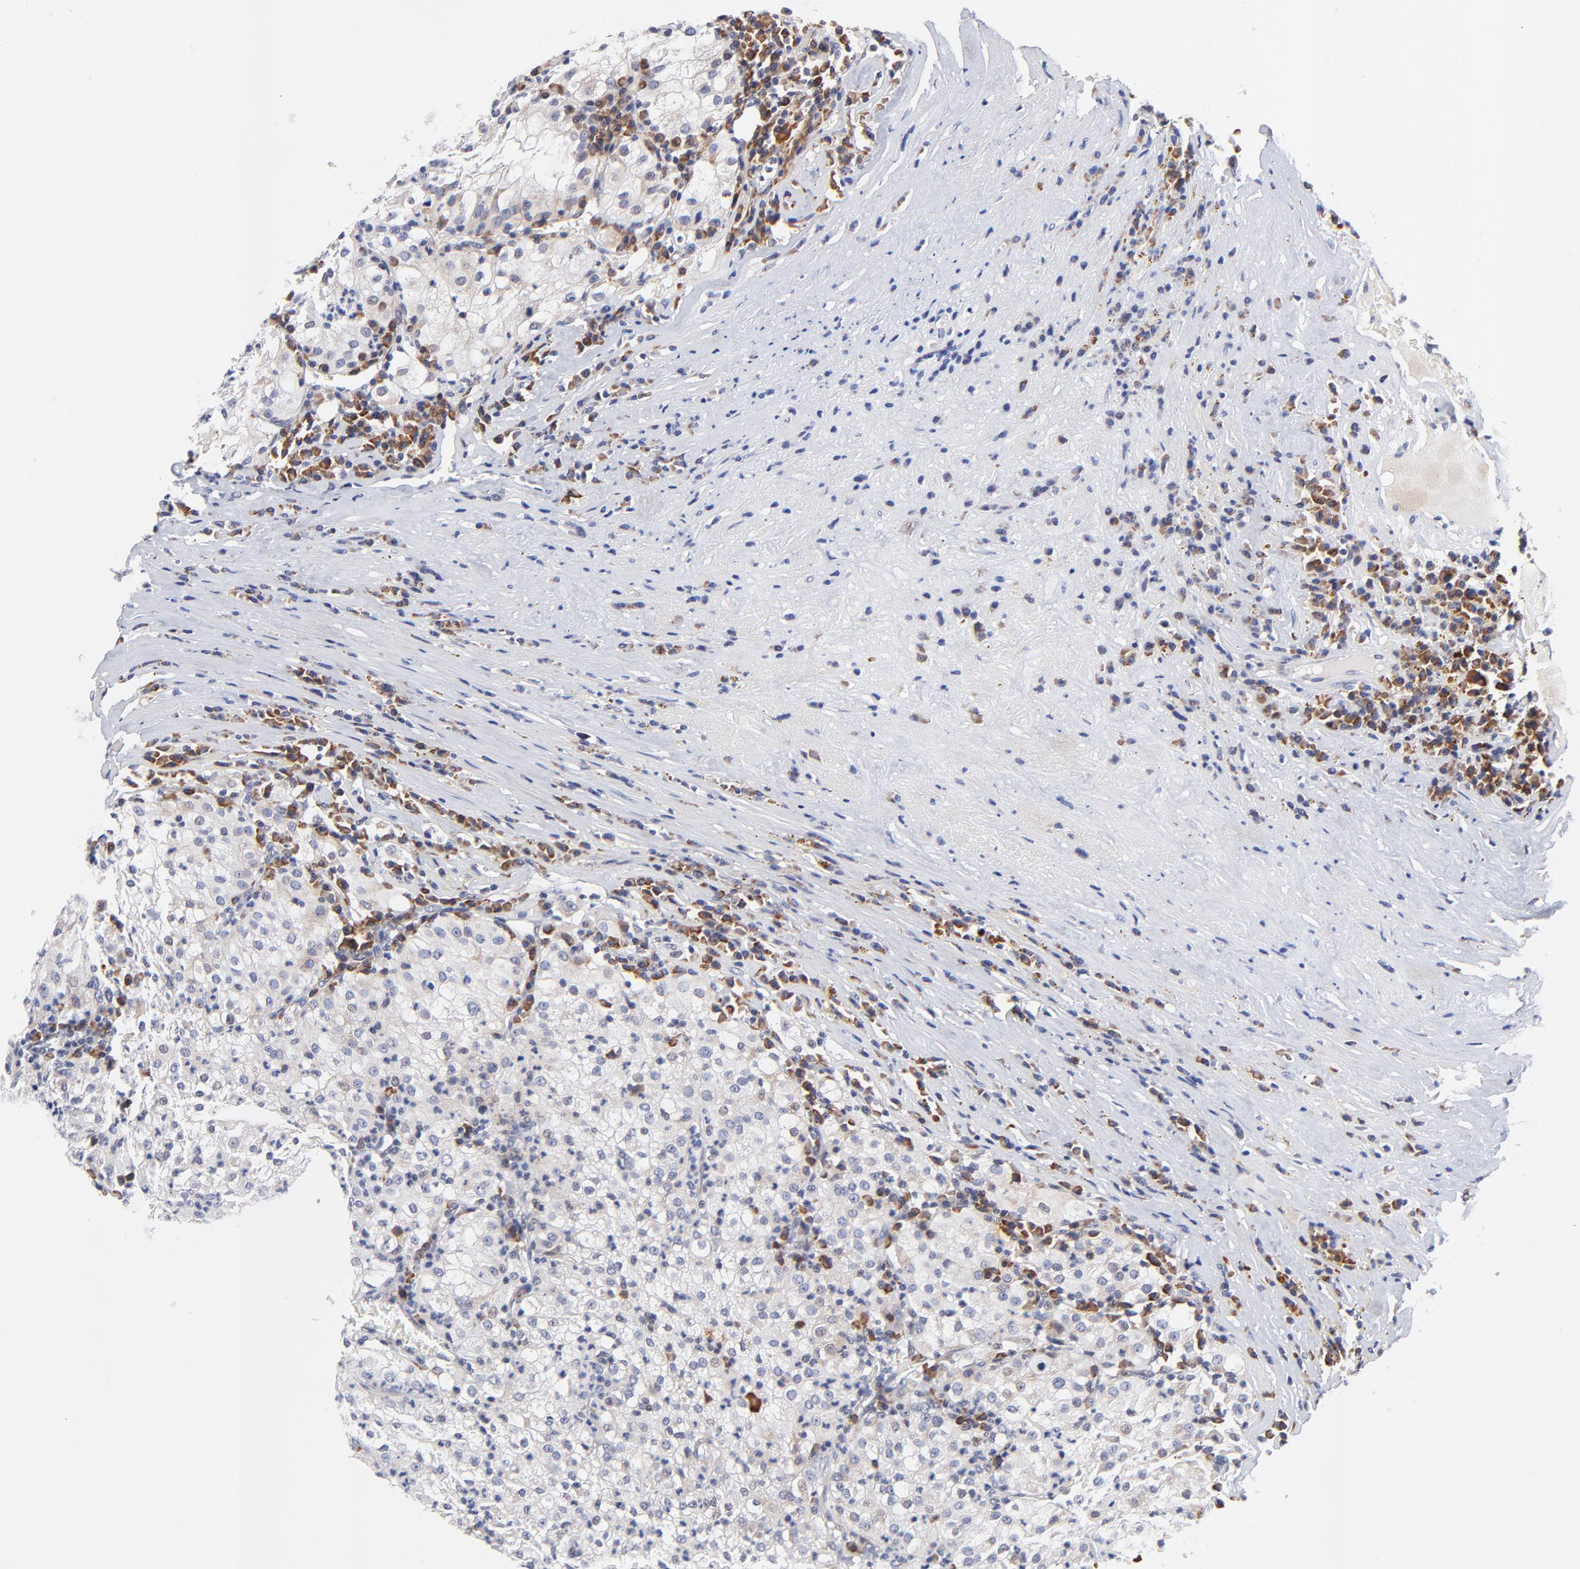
{"staining": {"intensity": "negative", "quantity": "none", "location": "none"}, "tissue": "renal cancer", "cell_type": "Tumor cells", "image_type": "cancer", "snomed": [{"axis": "morphology", "description": "Adenocarcinoma, NOS"}, {"axis": "topography", "description": "Kidney"}], "caption": "An immunohistochemistry (IHC) histopathology image of renal cancer (adenocarcinoma) is shown. There is no staining in tumor cells of renal cancer (adenocarcinoma).", "gene": "AFF2", "patient": {"sex": "male", "age": 59}}